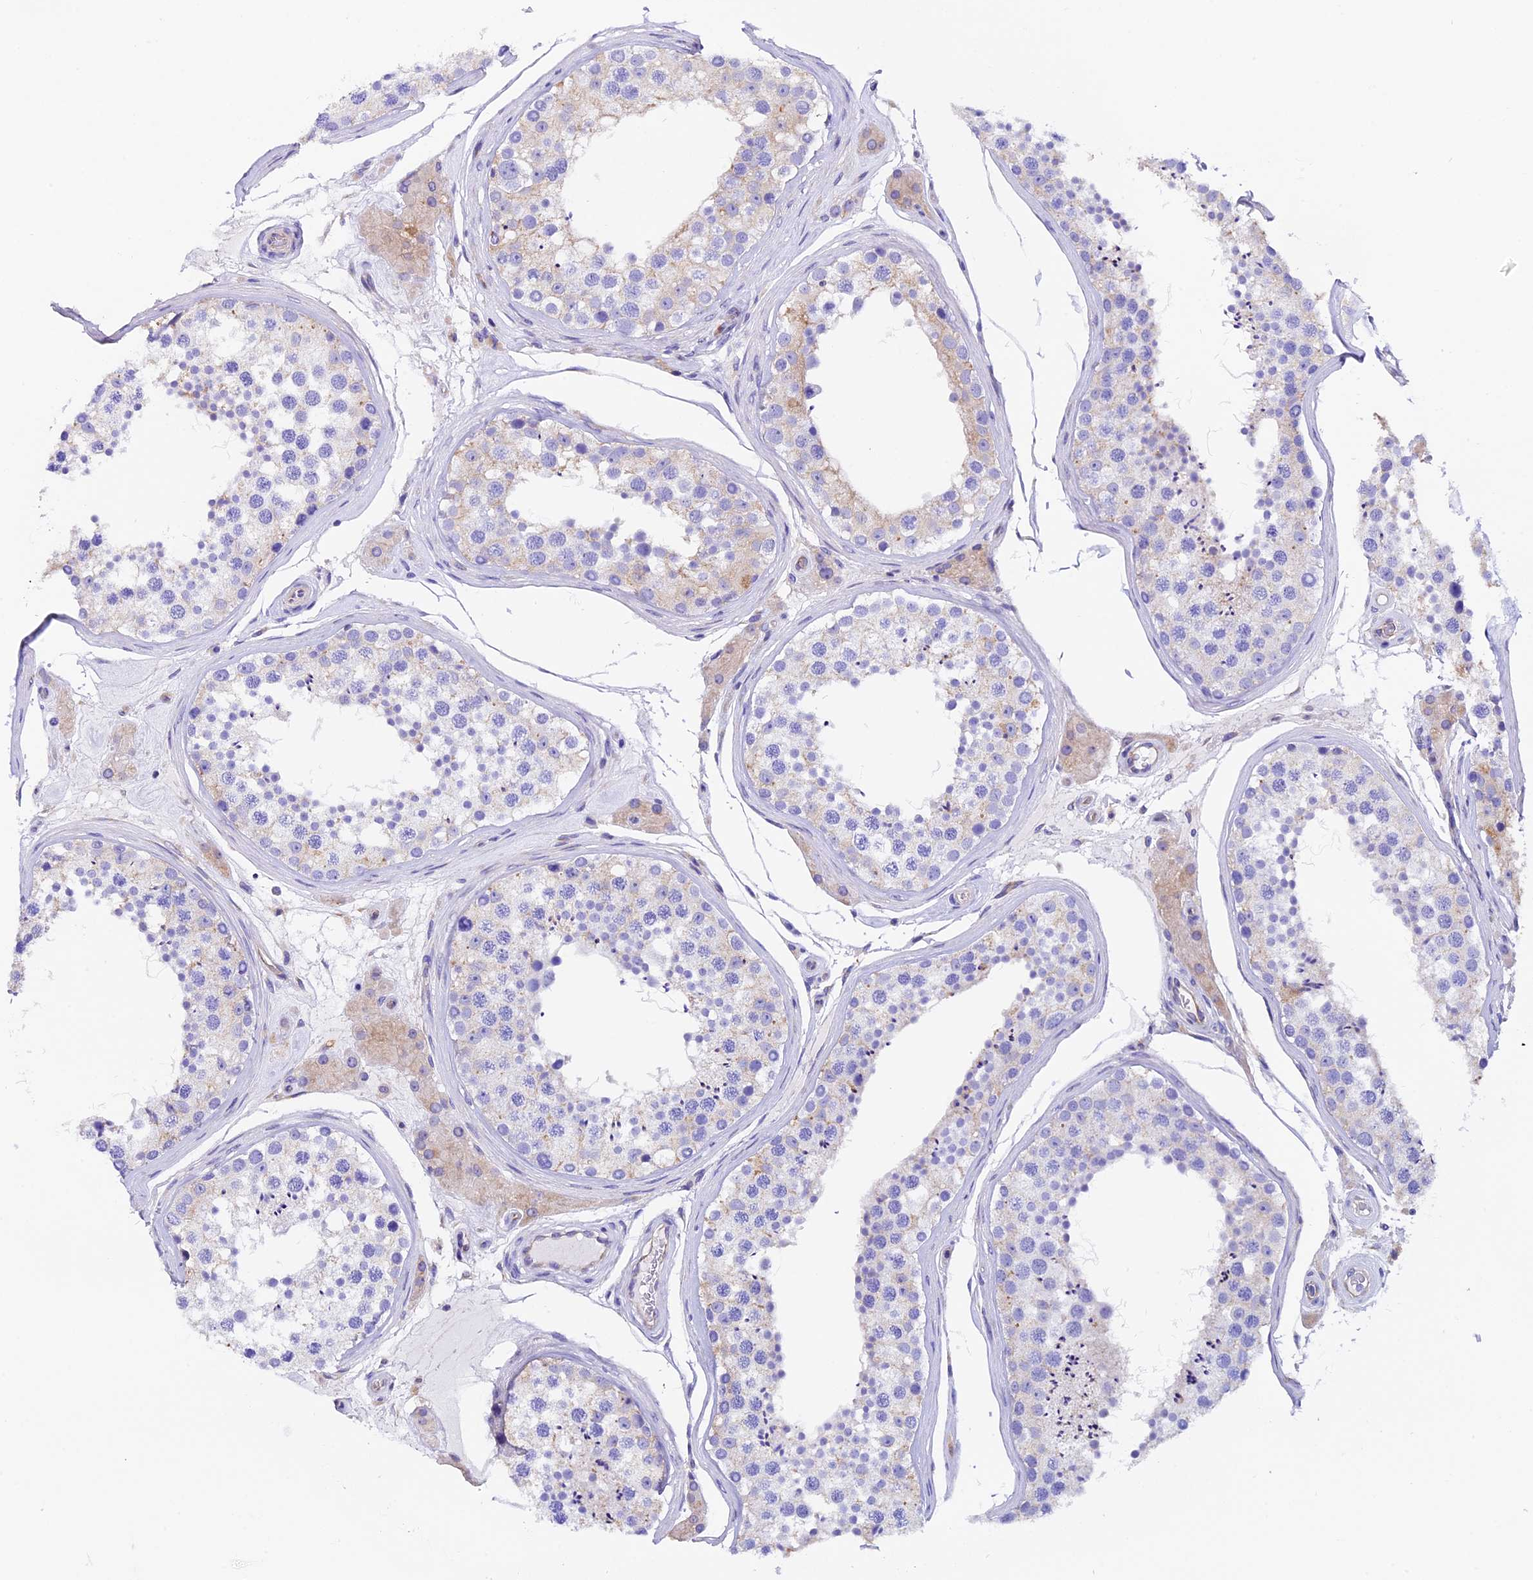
{"staining": {"intensity": "weak", "quantity": "<25%", "location": "cytoplasmic/membranous"}, "tissue": "testis", "cell_type": "Cells in seminiferous ducts", "image_type": "normal", "snomed": [{"axis": "morphology", "description": "Normal tissue, NOS"}, {"axis": "topography", "description": "Testis"}], "caption": "IHC histopathology image of unremarkable testis stained for a protein (brown), which displays no staining in cells in seminiferous ducts.", "gene": "COMTD1", "patient": {"sex": "male", "age": 46}}